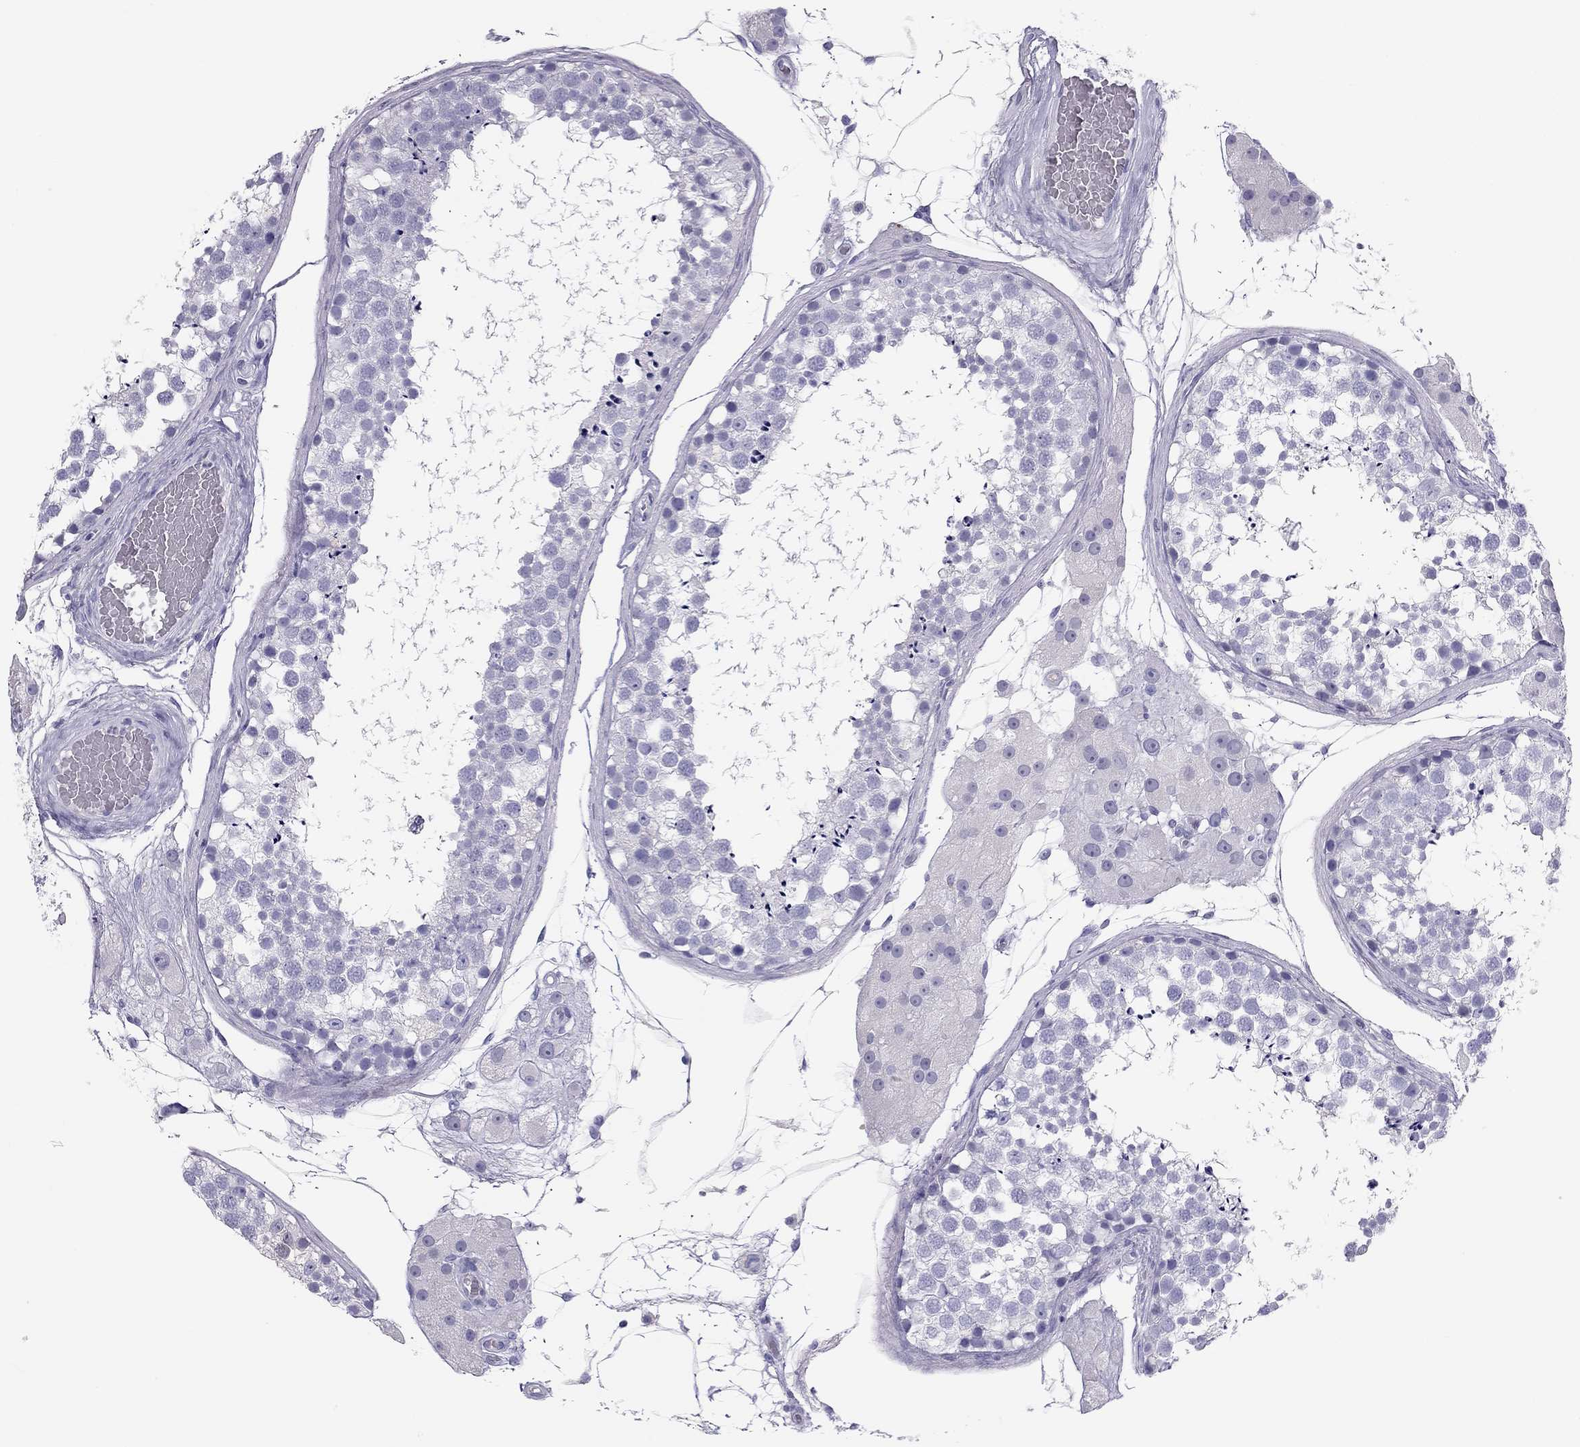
{"staining": {"intensity": "negative", "quantity": "none", "location": "none"}, "tissue": "testis", "cell_type": "Cells in seminiferous ducts", "image_type": "normal", "snomed": [{"axis": "morphology", "description": "Normal tissue, NOS"}, {"axis": "morphology", "description": "Seminoma, NOS"}, {"axis": "topography", "description": "Testis"}], "caption": "The micrograph demonstrates no staining of cells in seminiferous ducts in benign testis.", "gene": "KLRG1", "patient": {"sex": "male", "age": 65}}